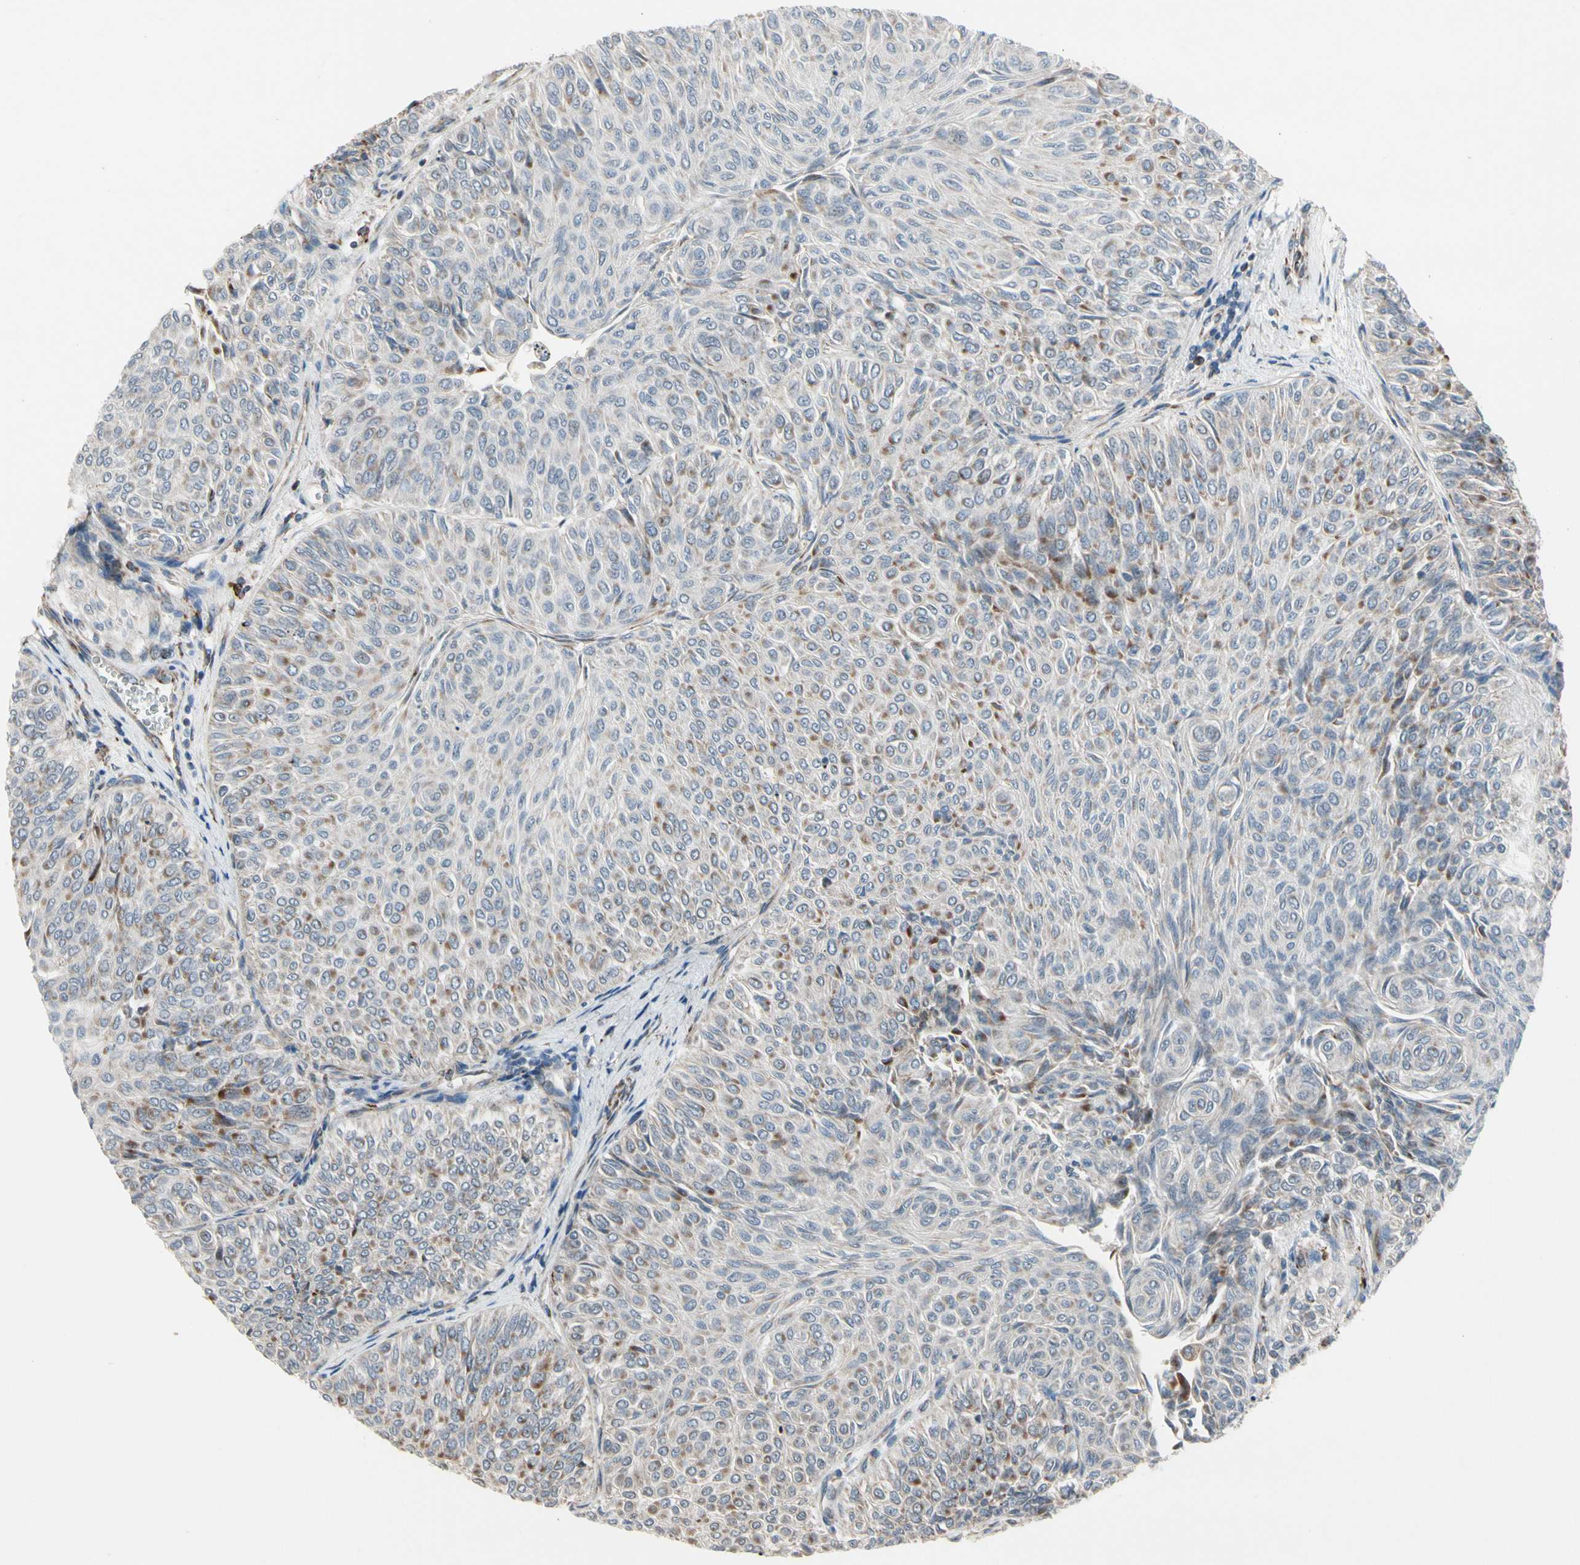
{"staining": {"intensity": "weak", "quantity": ">75%", "location": "cytoplasmic/membranous"}, "tissue": "urothelial cancer", "cell_type": "Tumor cells", "image_type": "cancer", "snomed": [{"axis": "morphology", "description": "Urothelial carcinoma, Low grade"}, {"axis": "topography", "description": "Urinary bladder"}], "caption": "Weak cytoplasmic/membranous protein staining is appreciated in approximately >75% of tumor cells in urothelial cancer.", "gene": "CPT1A", "patient": {"sex": "male", "age": 78}}